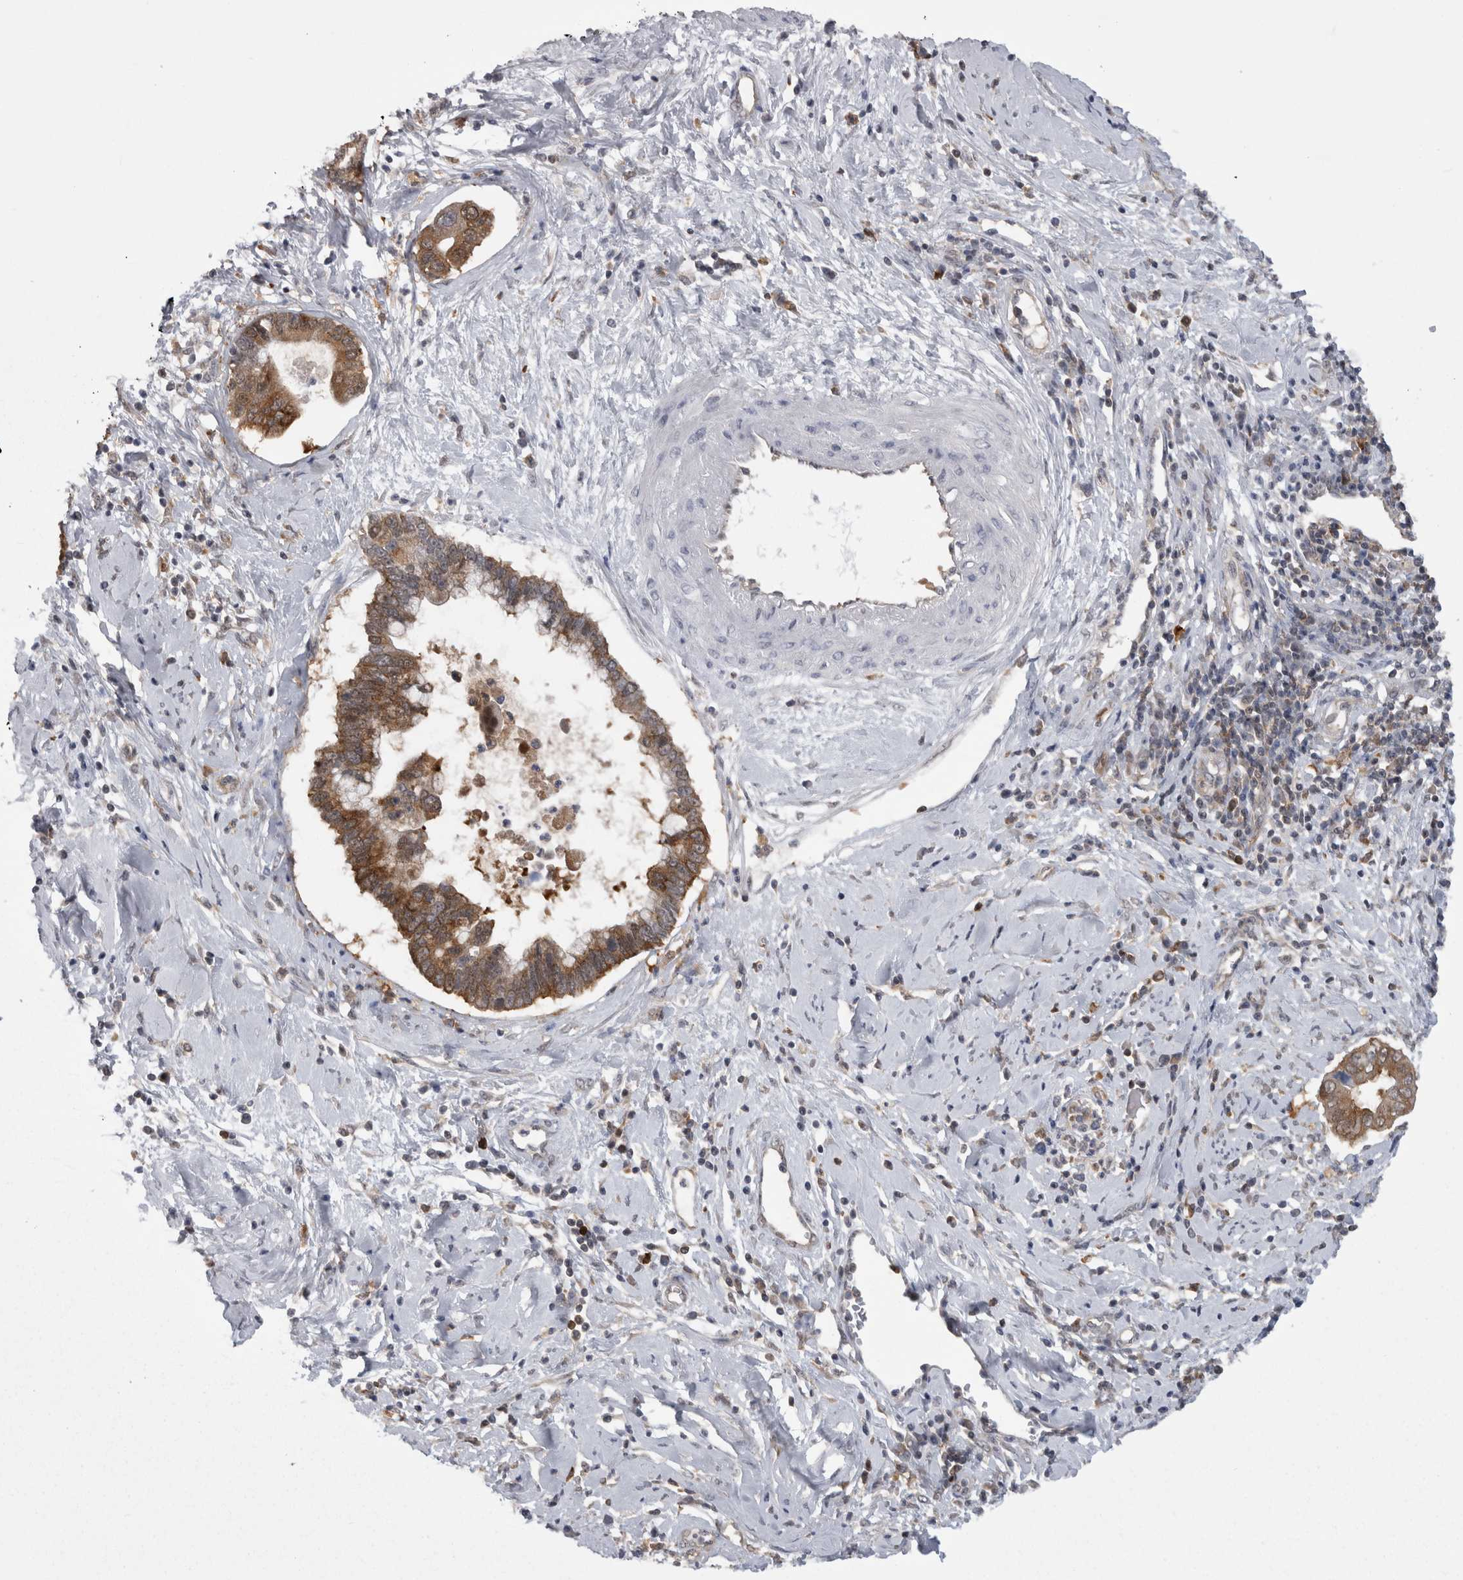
{"staining": {"intensity": "moderate", "quantity": ">75%", "location": "cytoplasmic/membranous"}, "tissue": "cervical cancer", "cell_type": "Tumor cells", "image_type": "cancer", "snomed": [{"axis": "morphology", "description": "Adenocarcinoma, NOS"}, {"axis": "topography", "description": "Cervix"}], "caption": "A medium amount of moderate cytoplasmic/membranous expression is seen in approximately >75% of tumor cells in adenocarcinoma (cervical) tissue.", "gene": "CACYBP", "patient": {"sex": "female", "age": 44}}